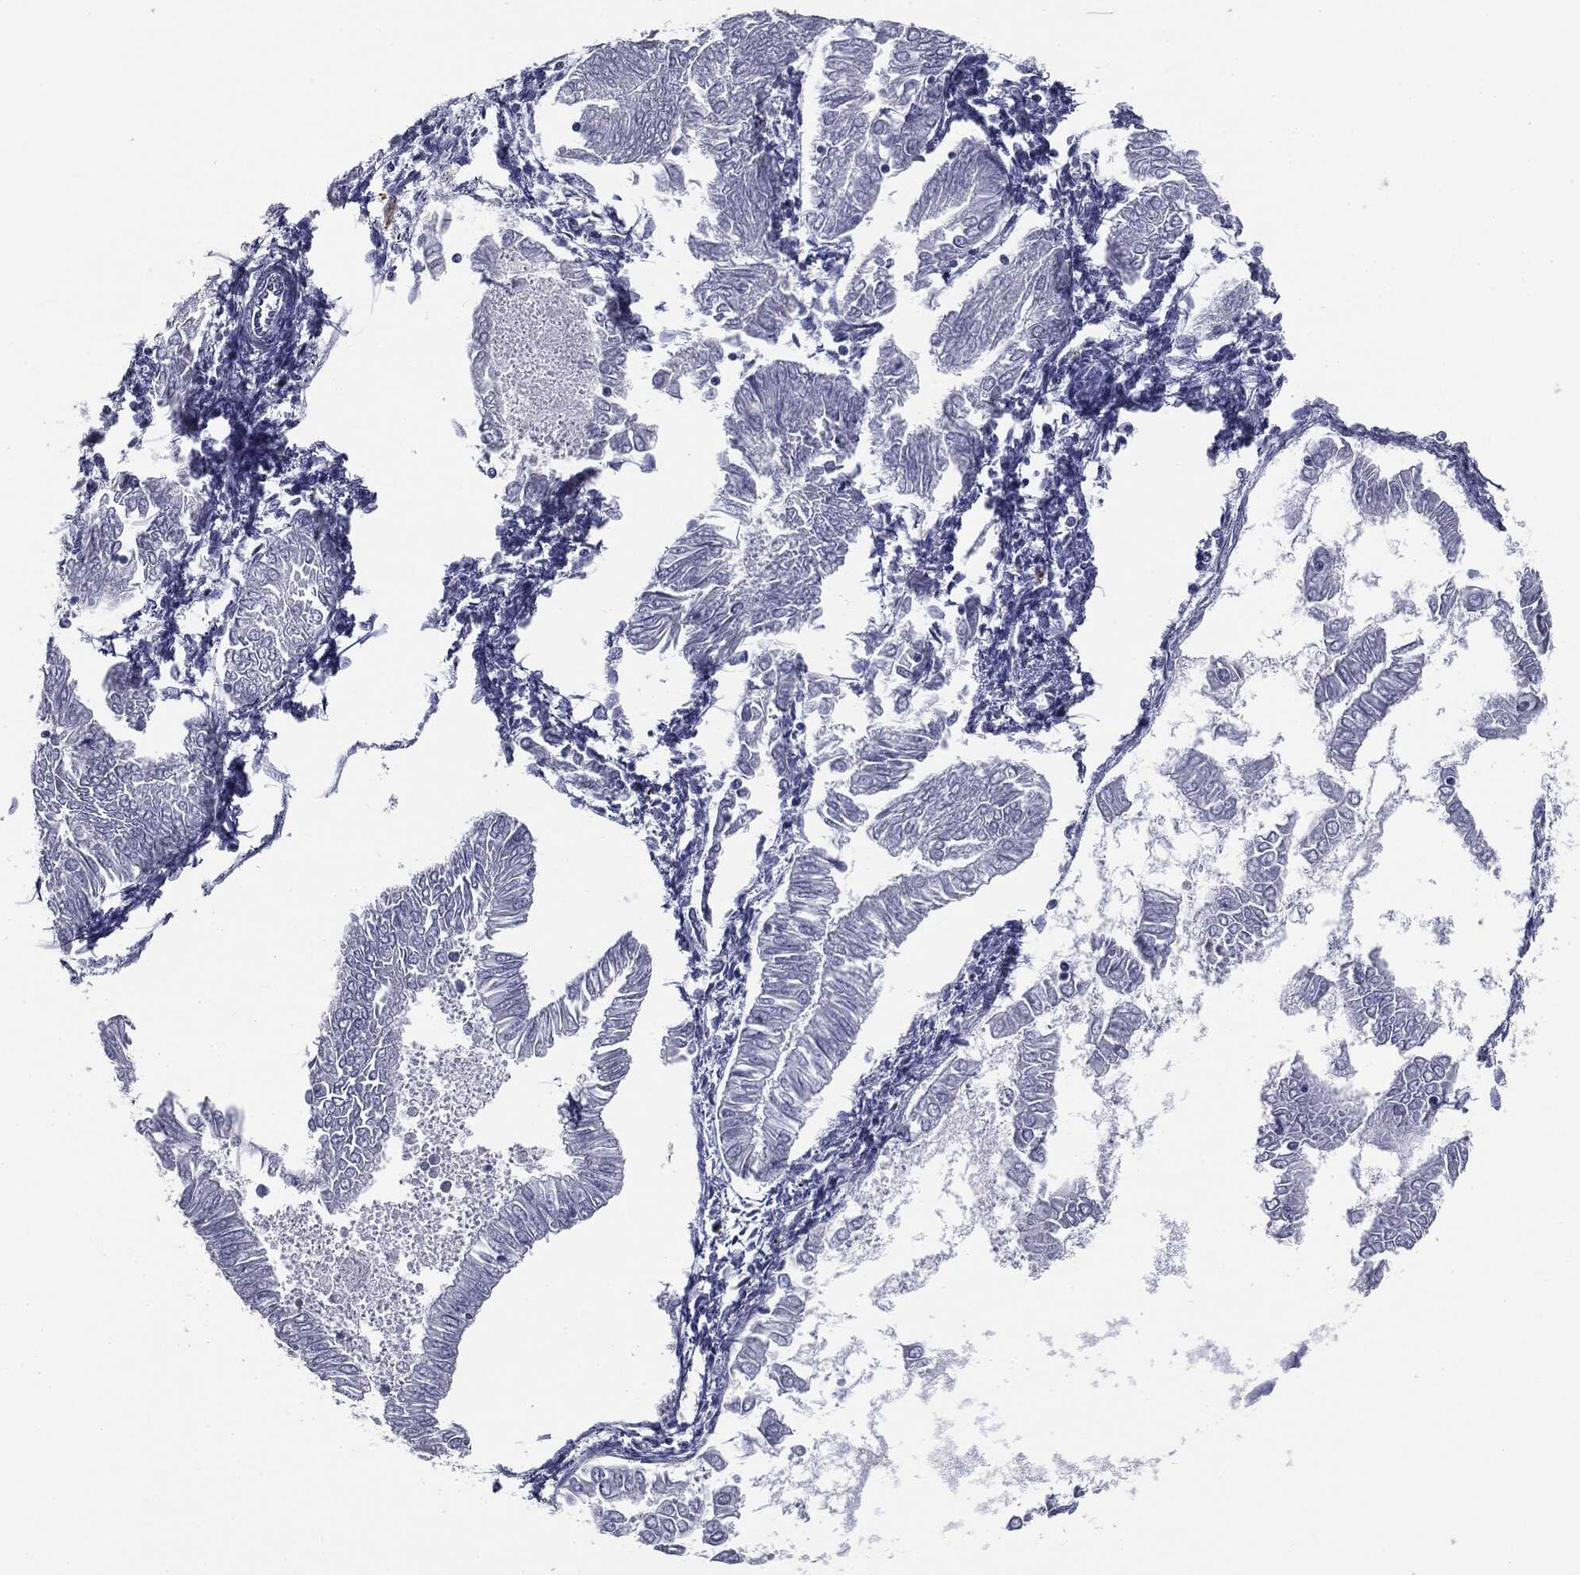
{"staining": {"intensity": "negative", "quantity": "none", "location": "none"}, "tissue": "endometrial cancer", "cell_type": "Tumor cells", "image_type": "cancer", "snomed": [{"axis": "morphology", "description": "Adenocarcinoma, NOS"}, {"axis": "topography", "description": "Endometrium"}], "caption": "Immunohistochemistry (IHC) histopathology image of endometrial adenocarcinoma stained for a protein (brown), which shows no positivity in tumor cells.", "gene": "AFP", "patient": {"sex": "female", "age": 53}}